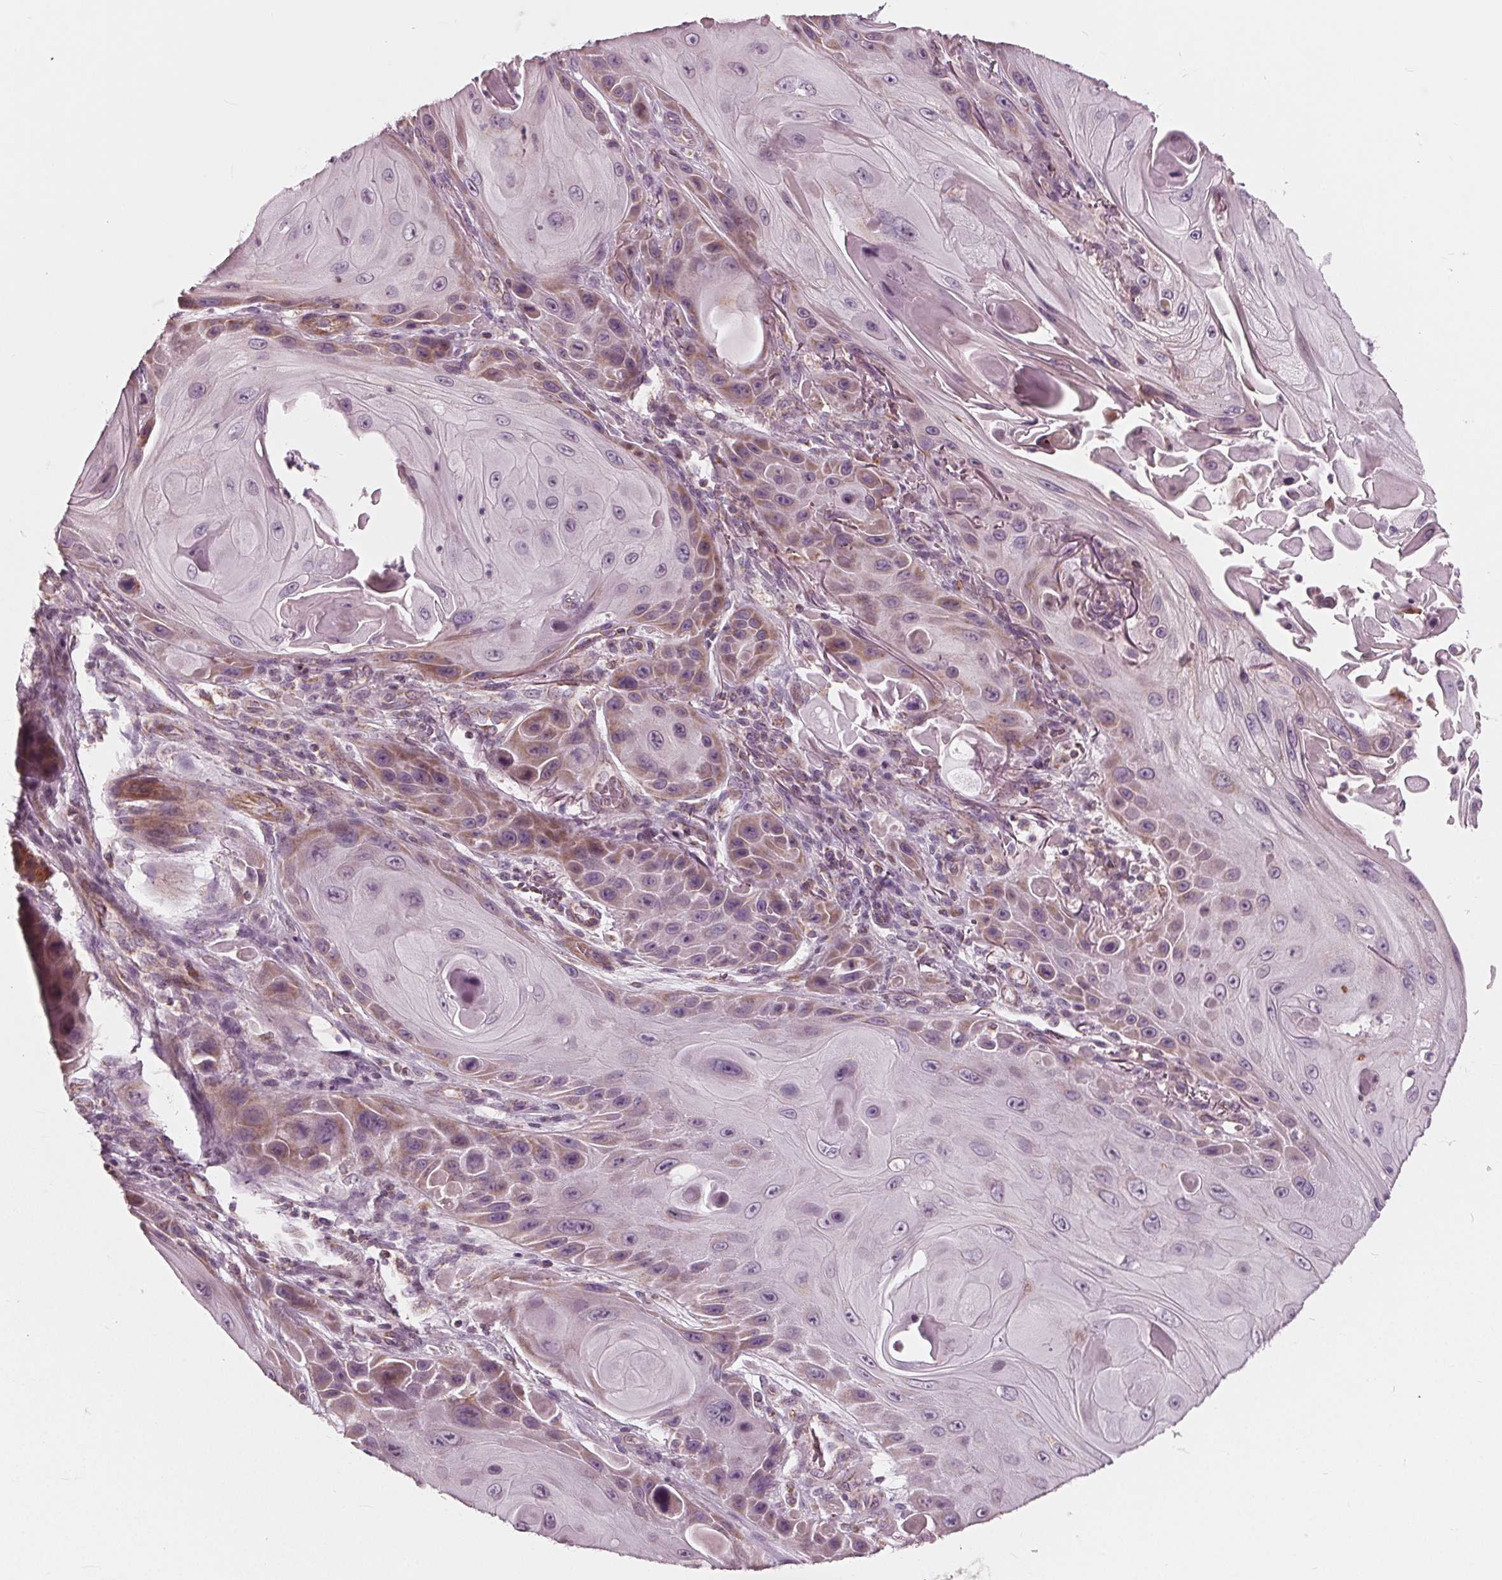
{"staining": {"intensity": "moderate", "quantity": "<25%", "location": "cytoplasmic/membranous"}, "tissue": "skin cancer", "cell_type": "Tumor cells", "image_type": "cancer", "snomed": [{"axis": "morphology", "description": "Squamous cell carcinoma, NOS"}, {"axis": "topography", "description": "Skin"}], "caption": "Immunohistochemical staining of skin cancer shows moderate cytoplasmic/membranous protein staining in about <25% of tumor cells.", "gene": "DCAF4L2", "patient": {"sex": "female", "age": 94}}